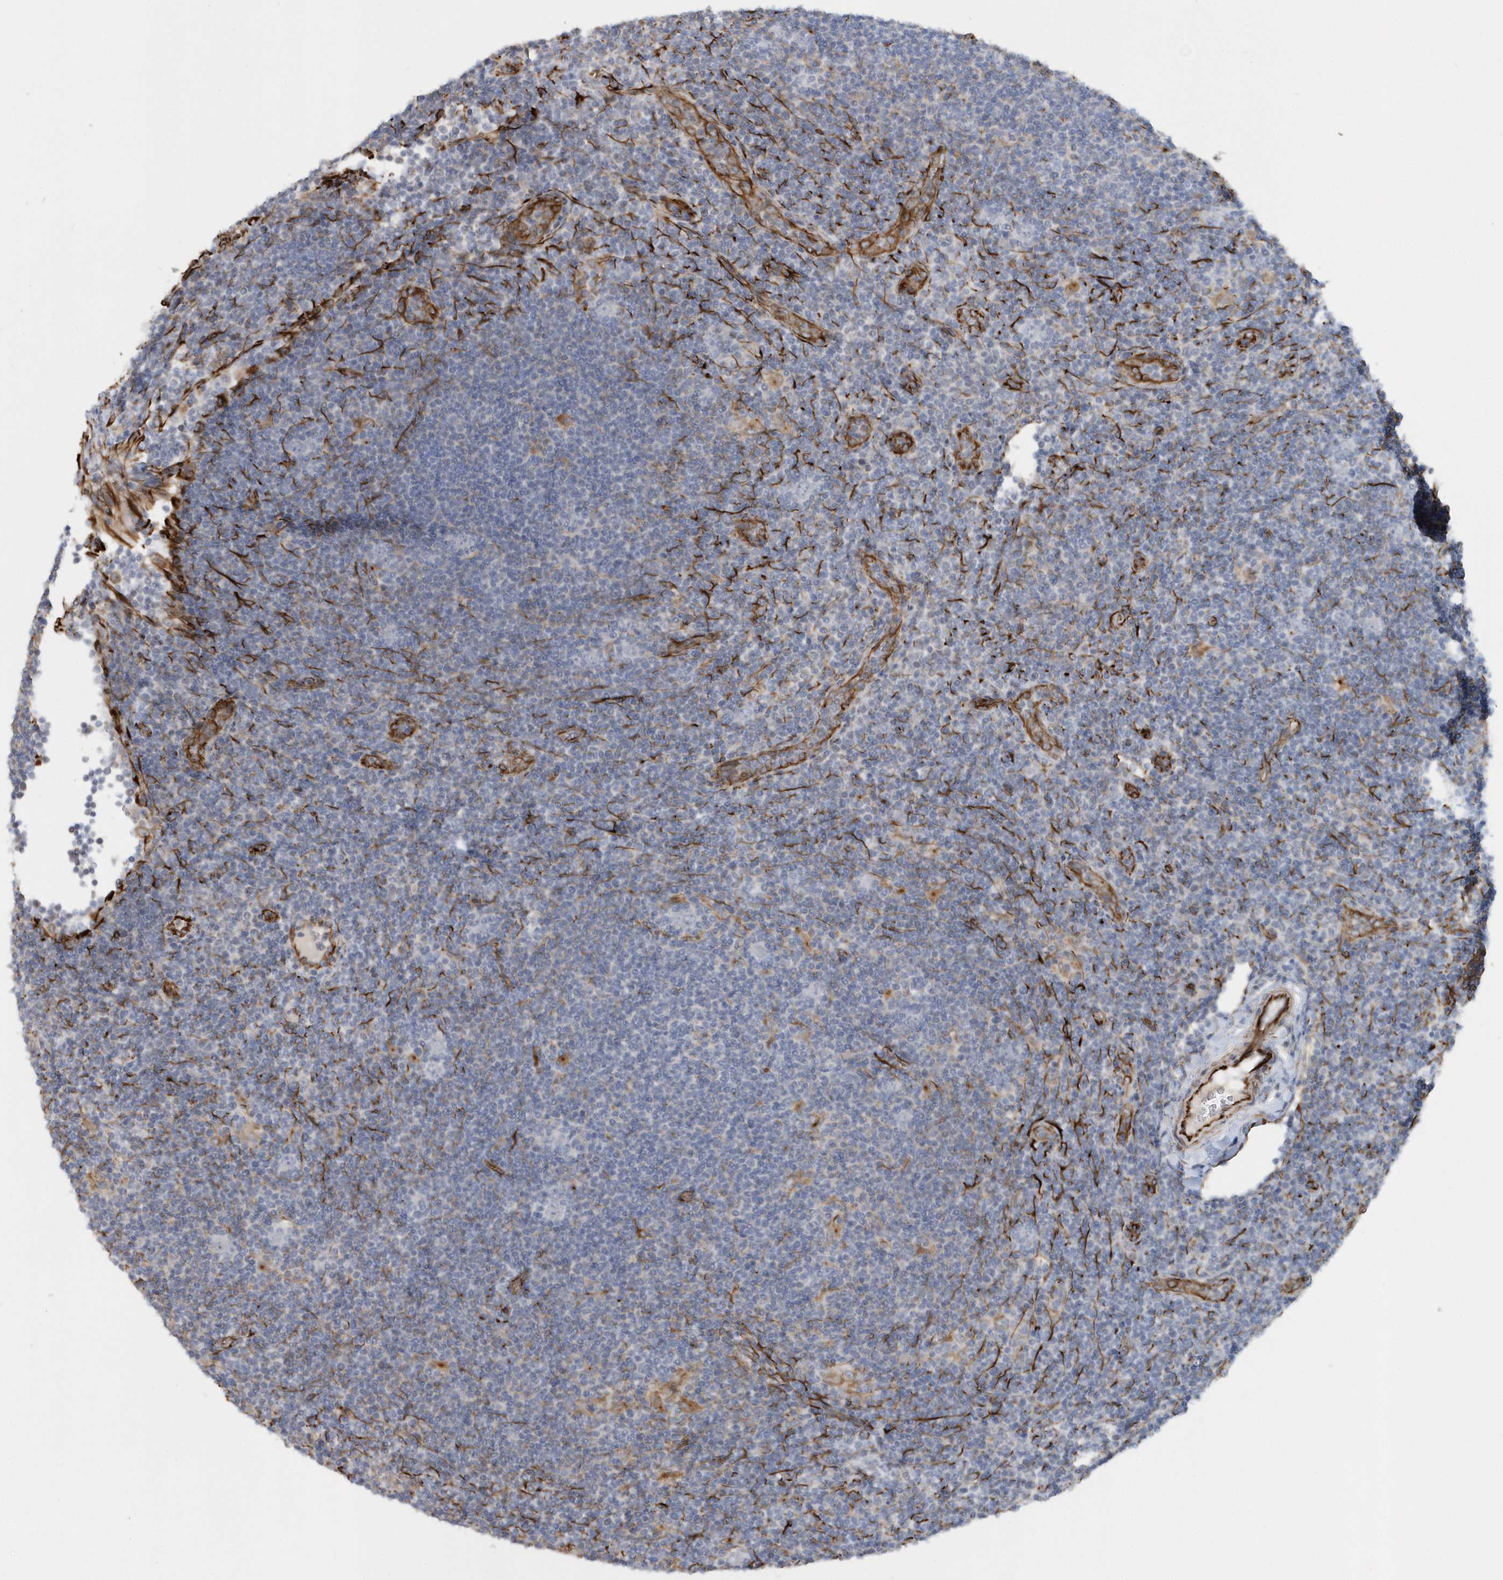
{"staining": {"intensity": "negative", "quantity": "none", "location": "none"}, "tissue": "lymphoma", "cell_type": "Tumor cells", "image_type": "cancer", "snomed": [{"axis": "morphology", "description": "Hodgkin's disease, NOS"}, {"axis": "topography", "description": "Lymph node"}], "caption": "Immunohistochemical staining of Hodgkin's disease reveals no significant staining in tumor cells.", "gene": "RAB17", "patient": {"sex": "female", "age": 57}}